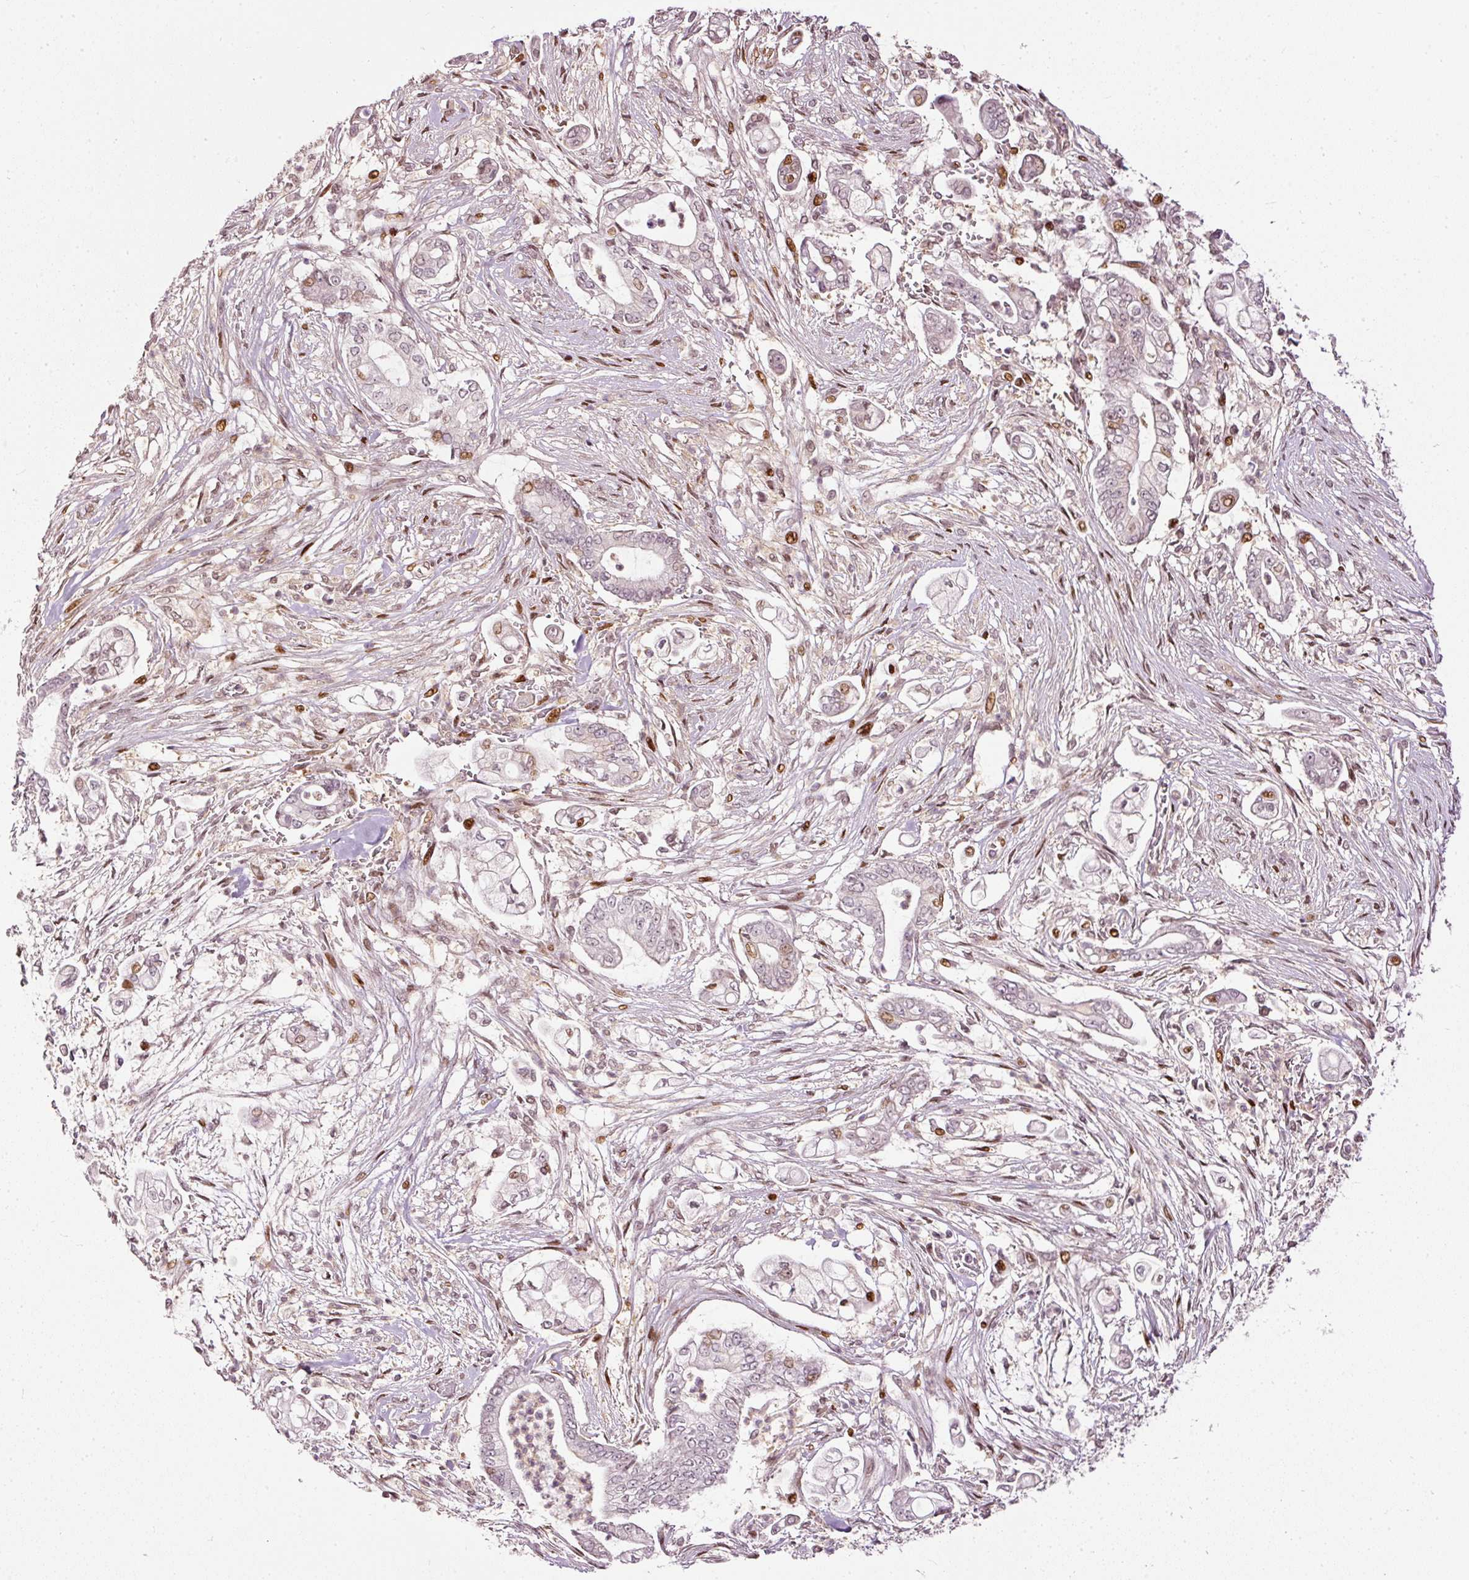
{"staining": {"intensity": "moderate", "quantity": "<25%", "location": "nuclear"}, "tissue": "pancreatic cancer", "cell_type": "Tumor cells", "image_type": "cancer", "snomed": [{"axis": "morphology", "description": "Adenocarcinoma, NOS"}, {"axis": "topography", "description": "Pancreas"}], "caption": "Brown immunohistochemical staining in human pancreatic adenocarcinoma demonstrates moderate nuclear positivity in approximately <25% of tumor cells. (DAB IHC, brown staining for protein, blue staining for nuclei).", "gene": "ZNF778", "patient": {"sex": "female", "age": 69}}